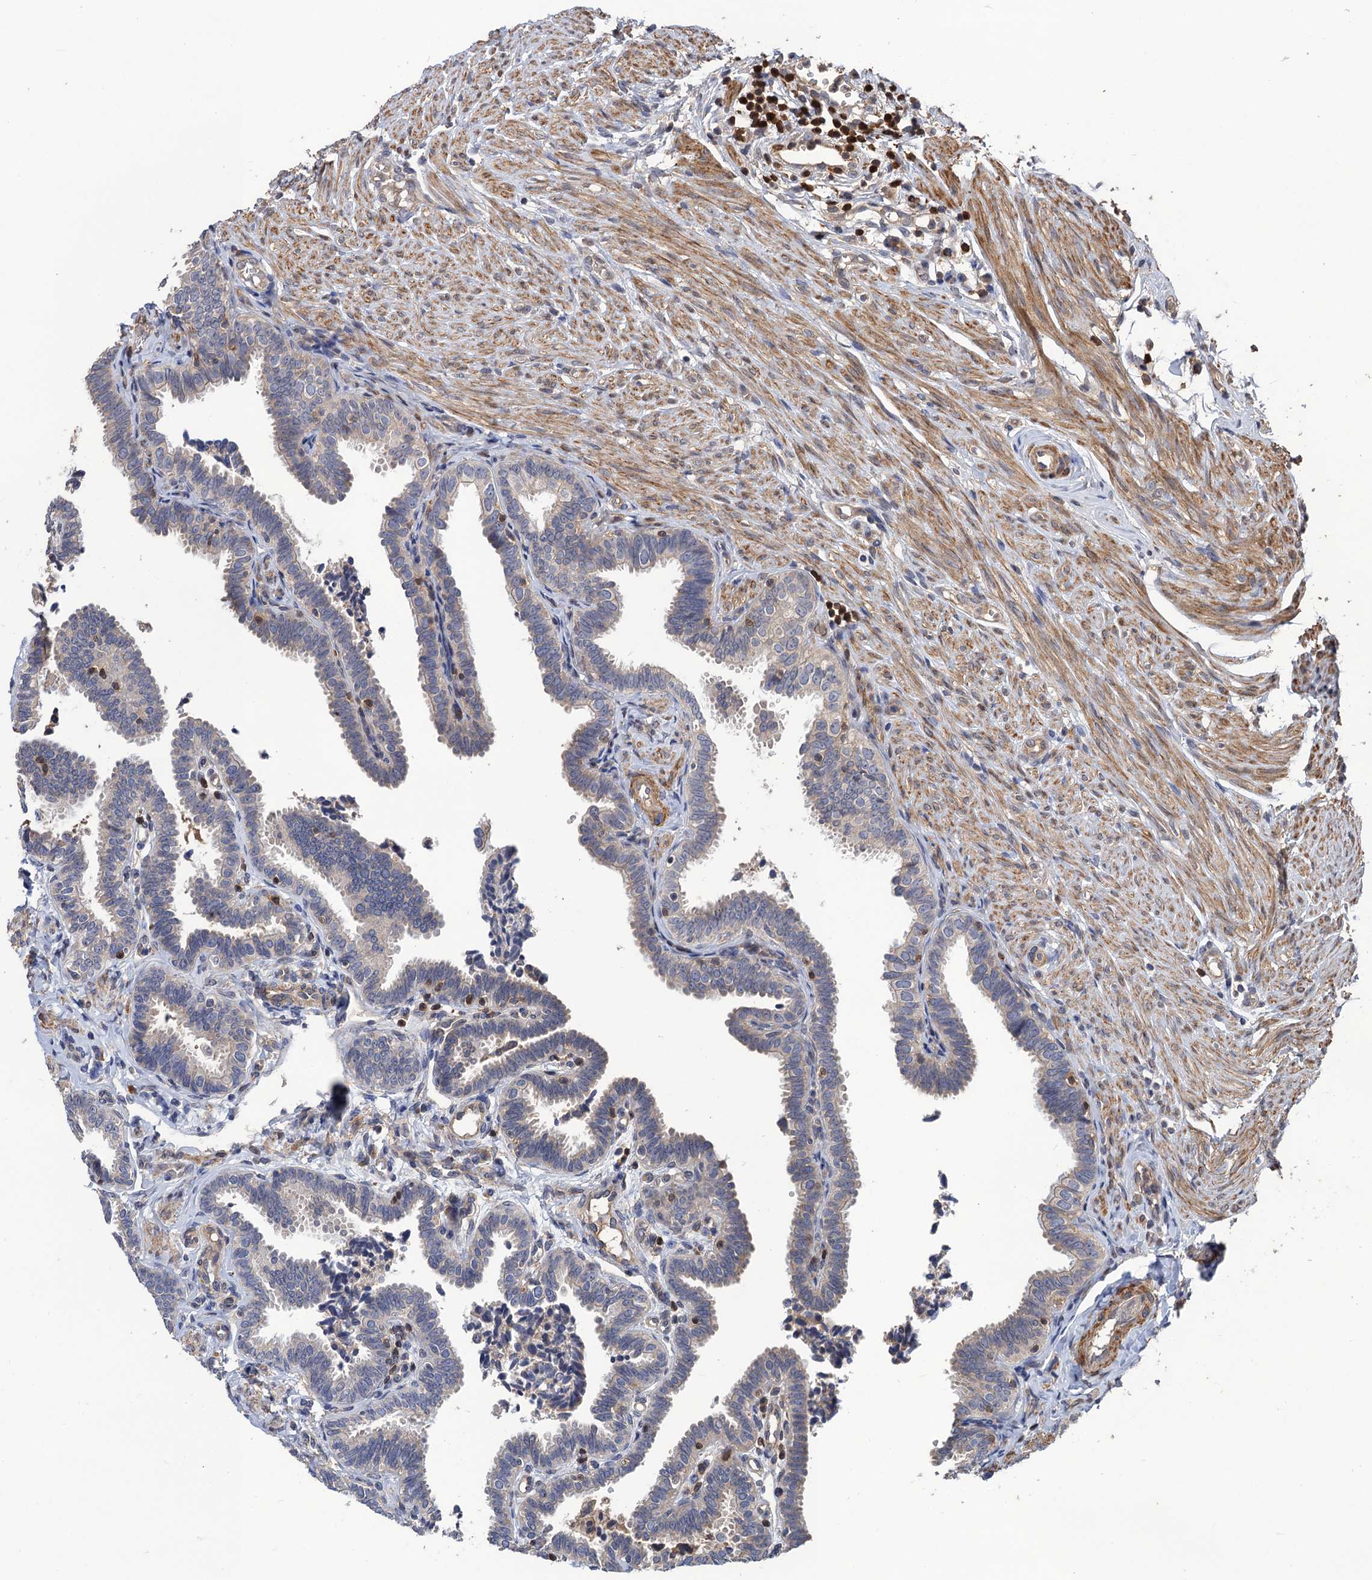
{"staining": {"intensity": "weak", "quantity": "<25%", "location": "cytoplasmic/membranous"}, "tissue": "fallopian tube", "cell_type": "Glandular cells", "image_type": "normal", "snomed": [{"axis": "morphology", "description": "Normal tissue, NOS"}, {"axis": "topography", "description": "Fallopian tube"}], "caption": "Immunohistochemistry (IHC) micrograph of benign fallopian tube stained for a protein (brown), which exhibits no staining in glandular cells. Brightfield microscopy of IHC stained with DAB (3,3'-diaminobenzidine) (brown) and hematoxylin (blue), captured at high magnification.", "gene": "DGKA", "patient": {"sex": "female", "age": 39}}